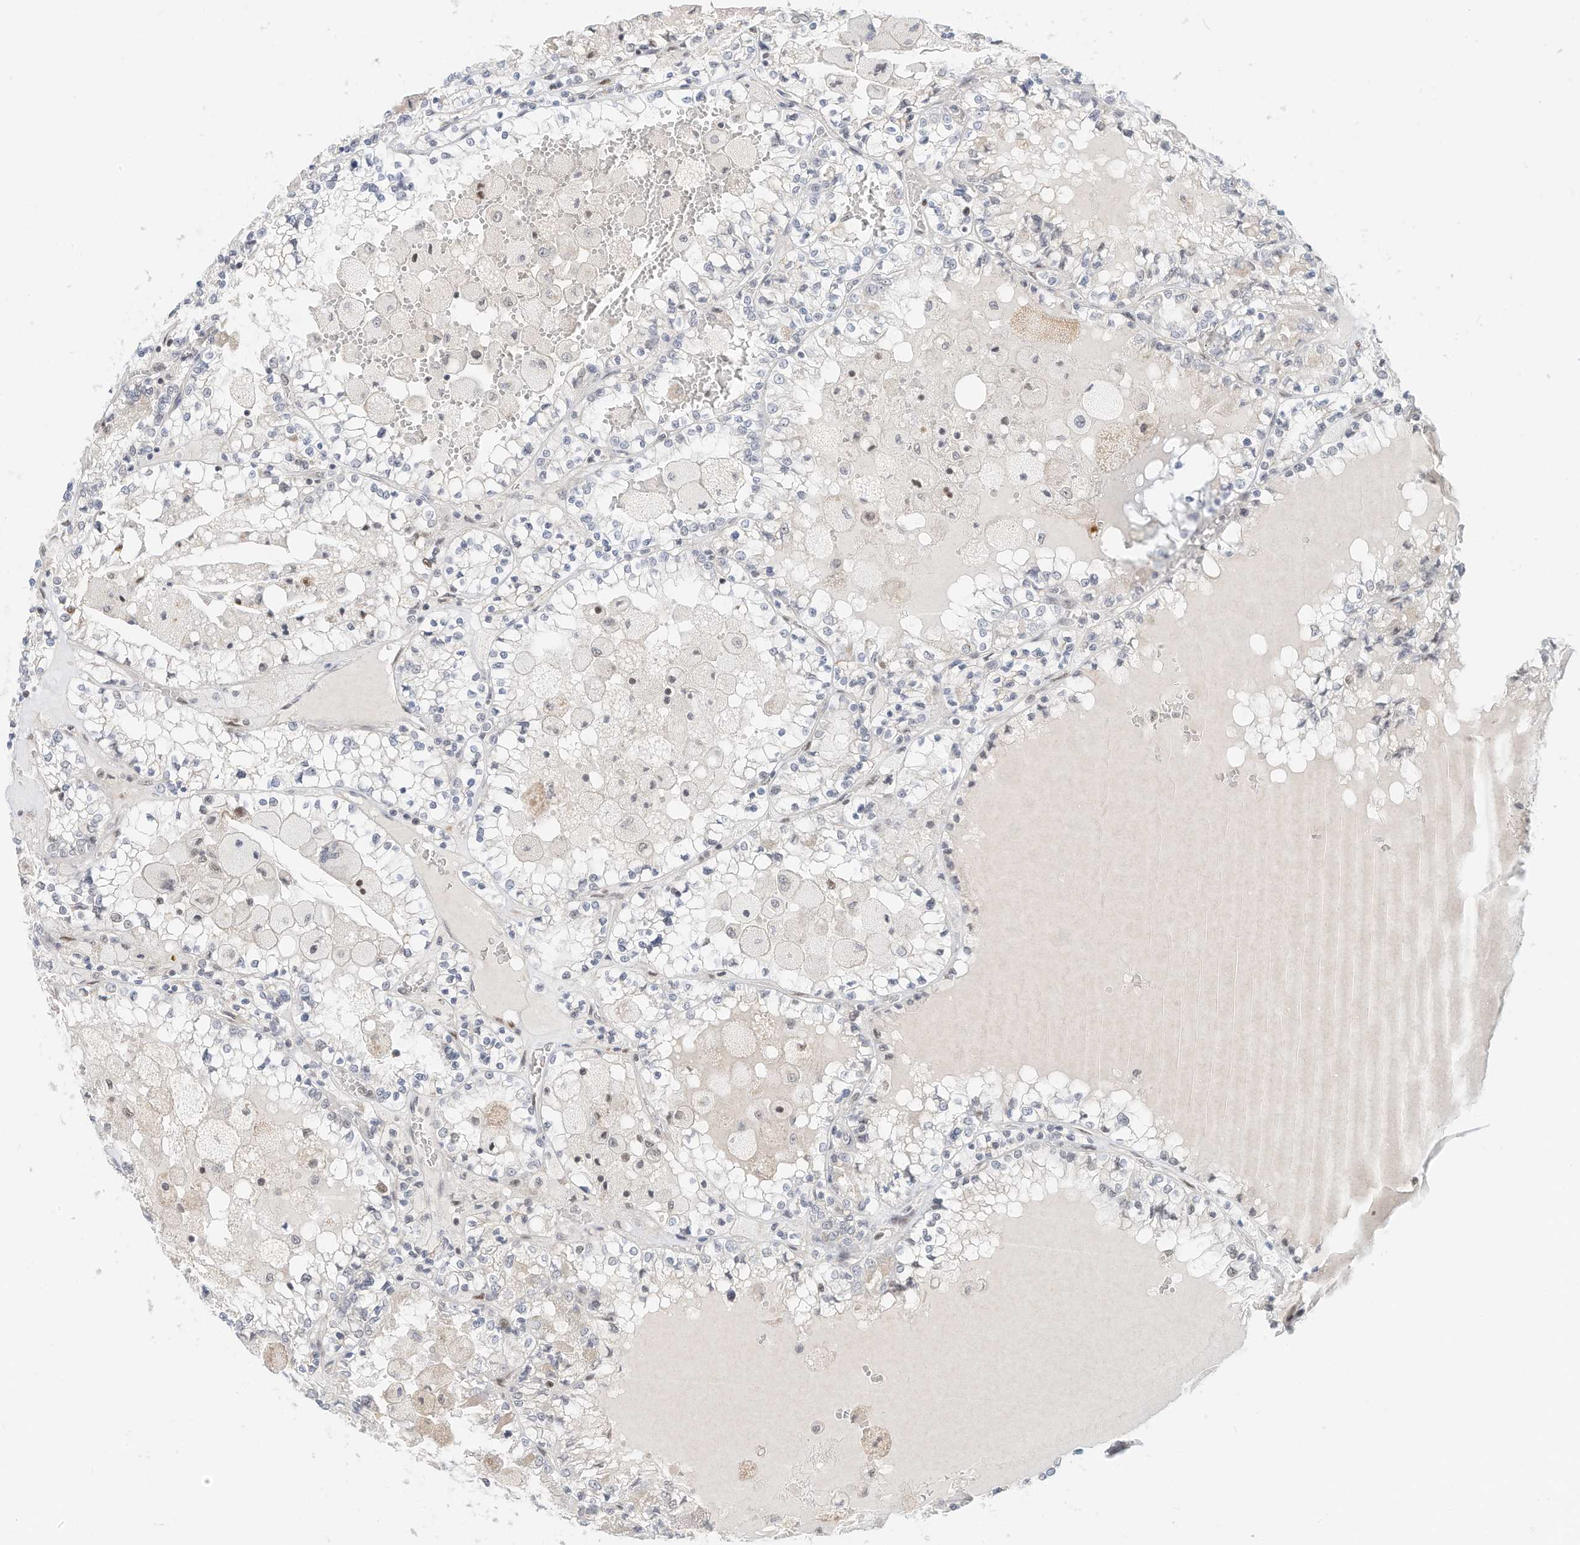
{"staining": {"intensity": "negative", "quantity": "none", "location": "none"}, "tissue": "renal cancer", "cell_type": "Tumor cells", "image_type": "cancer", "snomed": [{"axis": "morphology", "description": "Adenocarcinoma, NOS"}, {"axis": "topography", "description": "Kidney"}], "caption": "A histopathology image of human adenocarcinoma (renal) is negative for staining in tumor cells.", "gene": "OGT", "patient": {"sex": "female", "age": 56}}